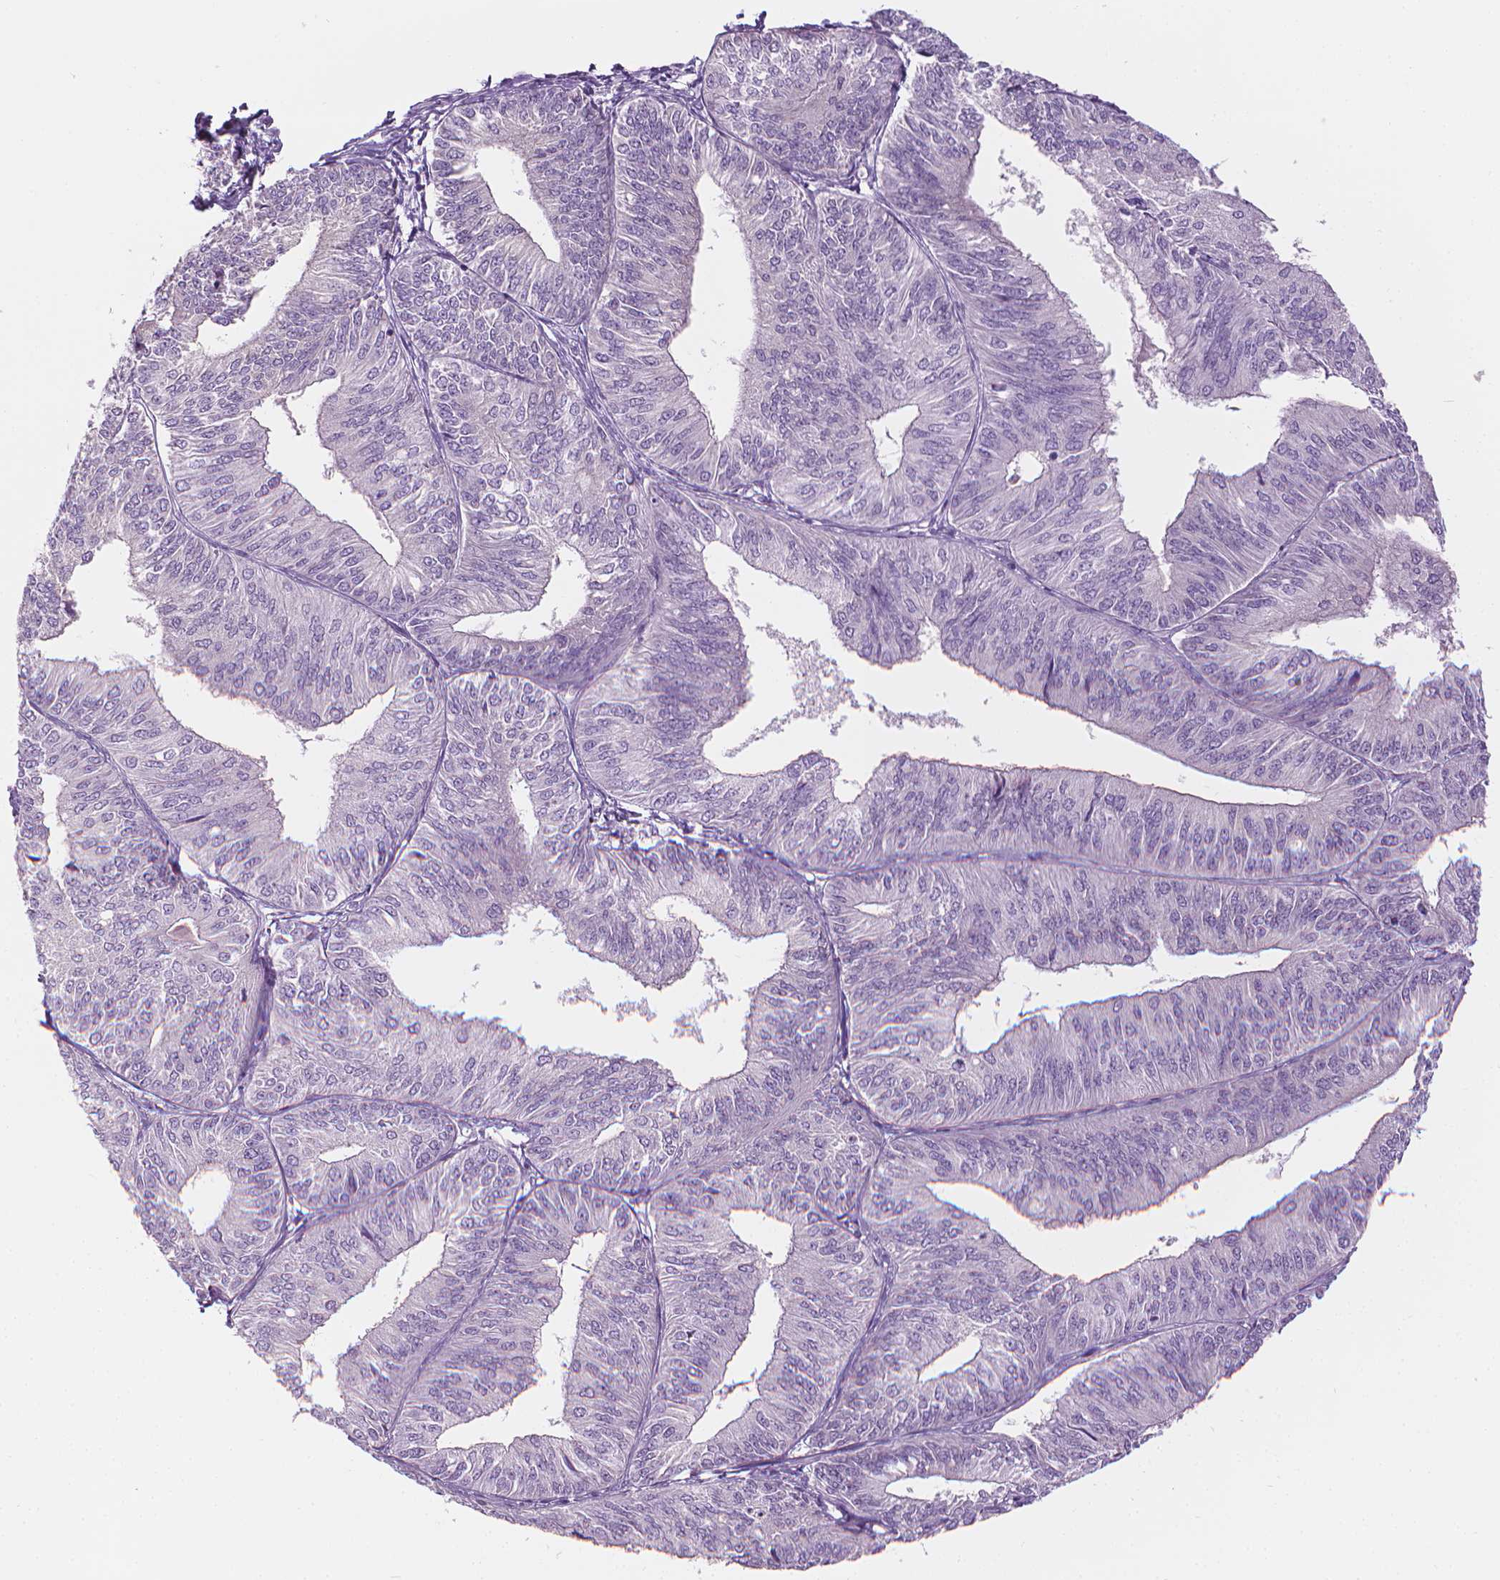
{"staining": {"intensity": "negative", "quantity": "none", "location": "none"}, "tissue": "endometrial cancer", "cell_type": "Tumor cells", "image_type": "cancer", "snomed": [{"axis": "morphology", "description": "Adenocarcinoma, NOS"}, {"axis": "topography", "description": "Endometrium"}], "caption": "This is an immunohistochemistry histopathology image of human endometrial cancer. There is no staining in tumor cells.", "gene": "SHMT1", "patient": {"sex": "female", "age": 58}}